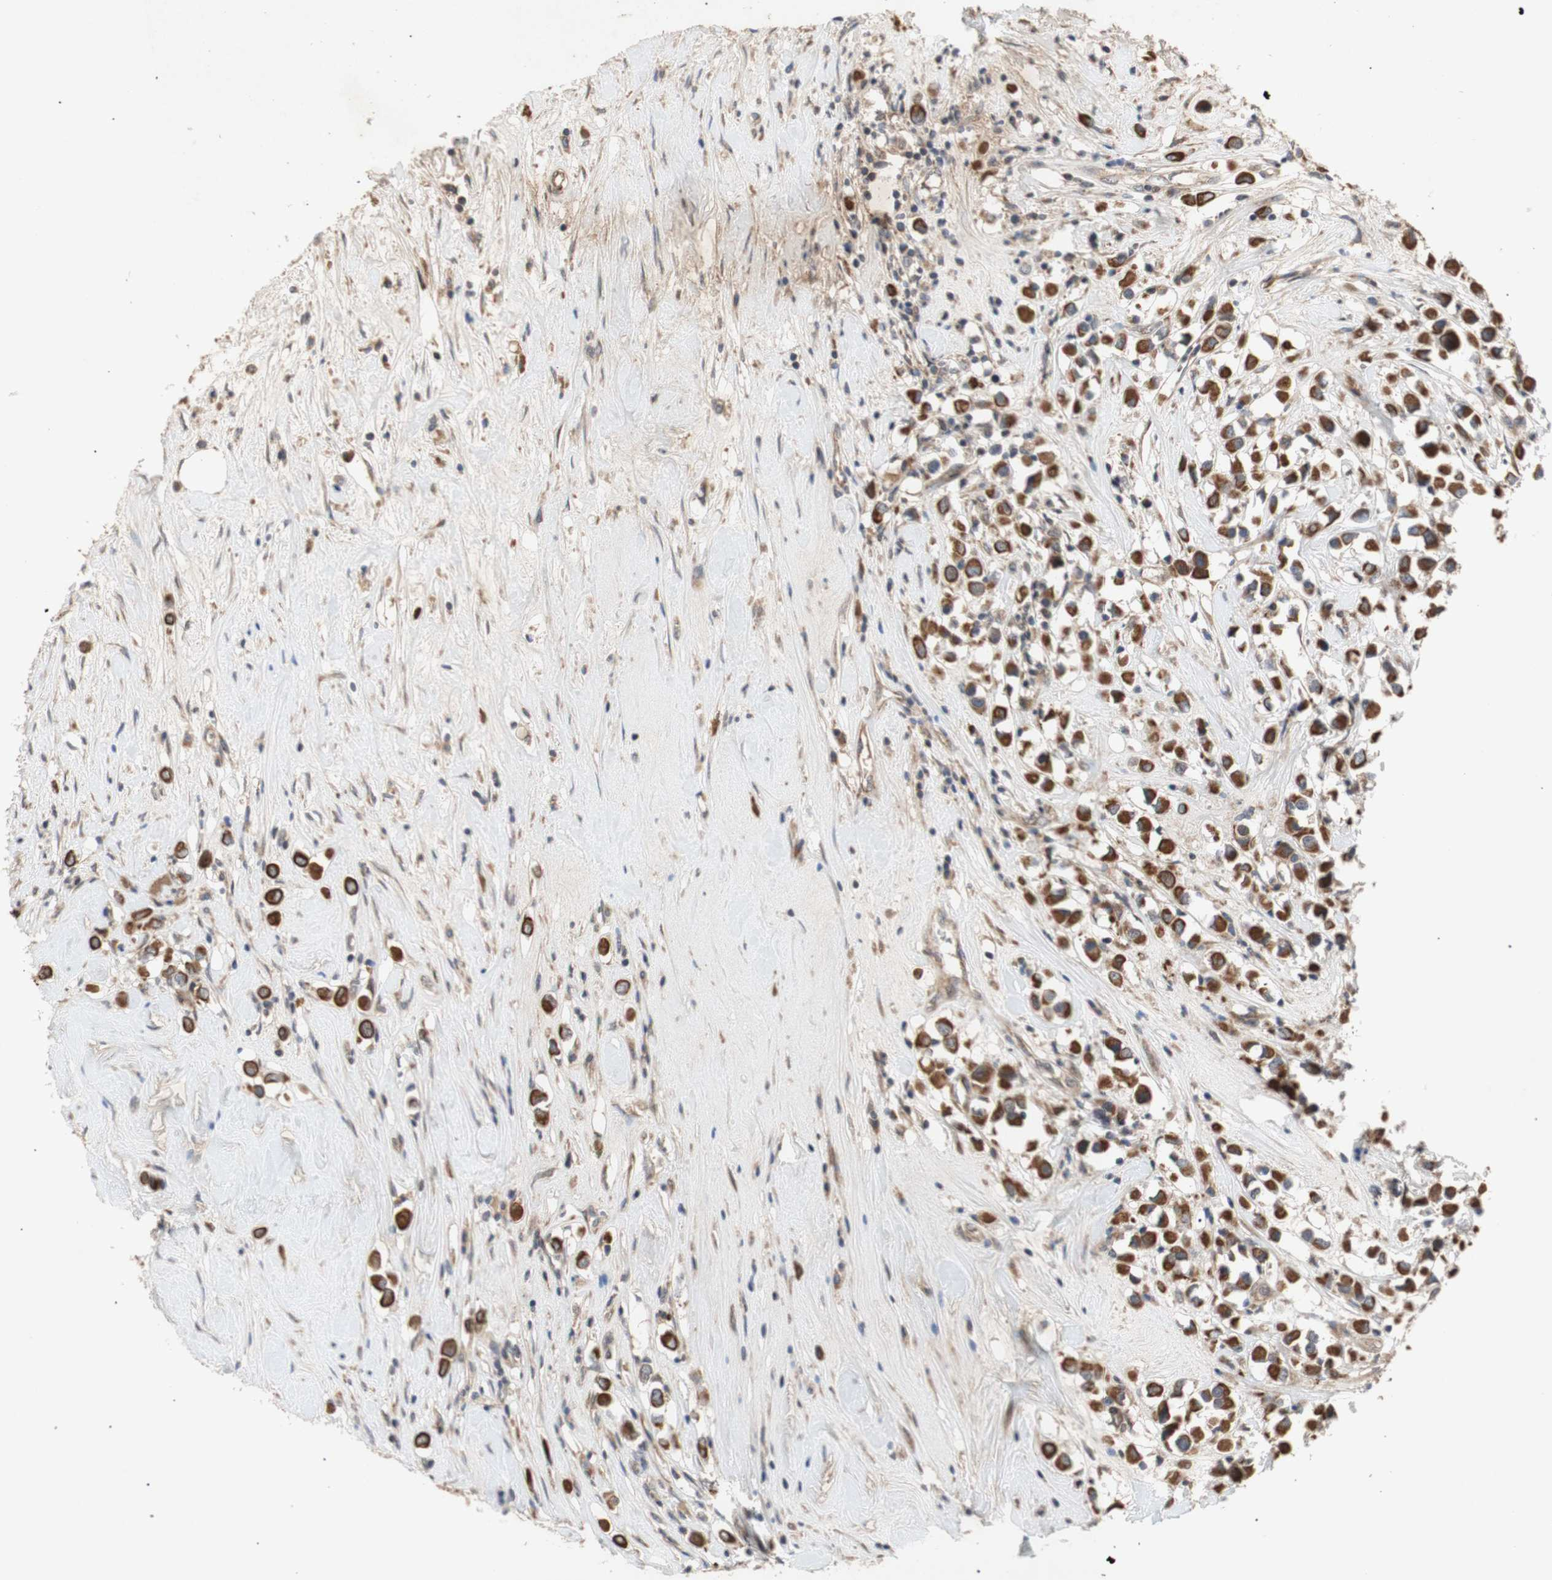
{"staining": {"intensity": "strong", "quantity": ">75%", "location": "cytoplasmic/membranous"}, "tissue": "breast cancer", "cell_type": "Tumor cells", "image_type": "cancer", "snomed": [{"axis": "morphology", "description": "Duct carcinoma"}, {"axis": "topography", "description": "Breast"}], "caption": "An IHC image of tumor tissue is shown. Protein staining in brown labels strong cytoplasmic/membranous positivity in breast cancer (intraductal carcinoma) within tumor cells.", "gene": "PKN1", "patient": {"sex": "female", "age": 61}}